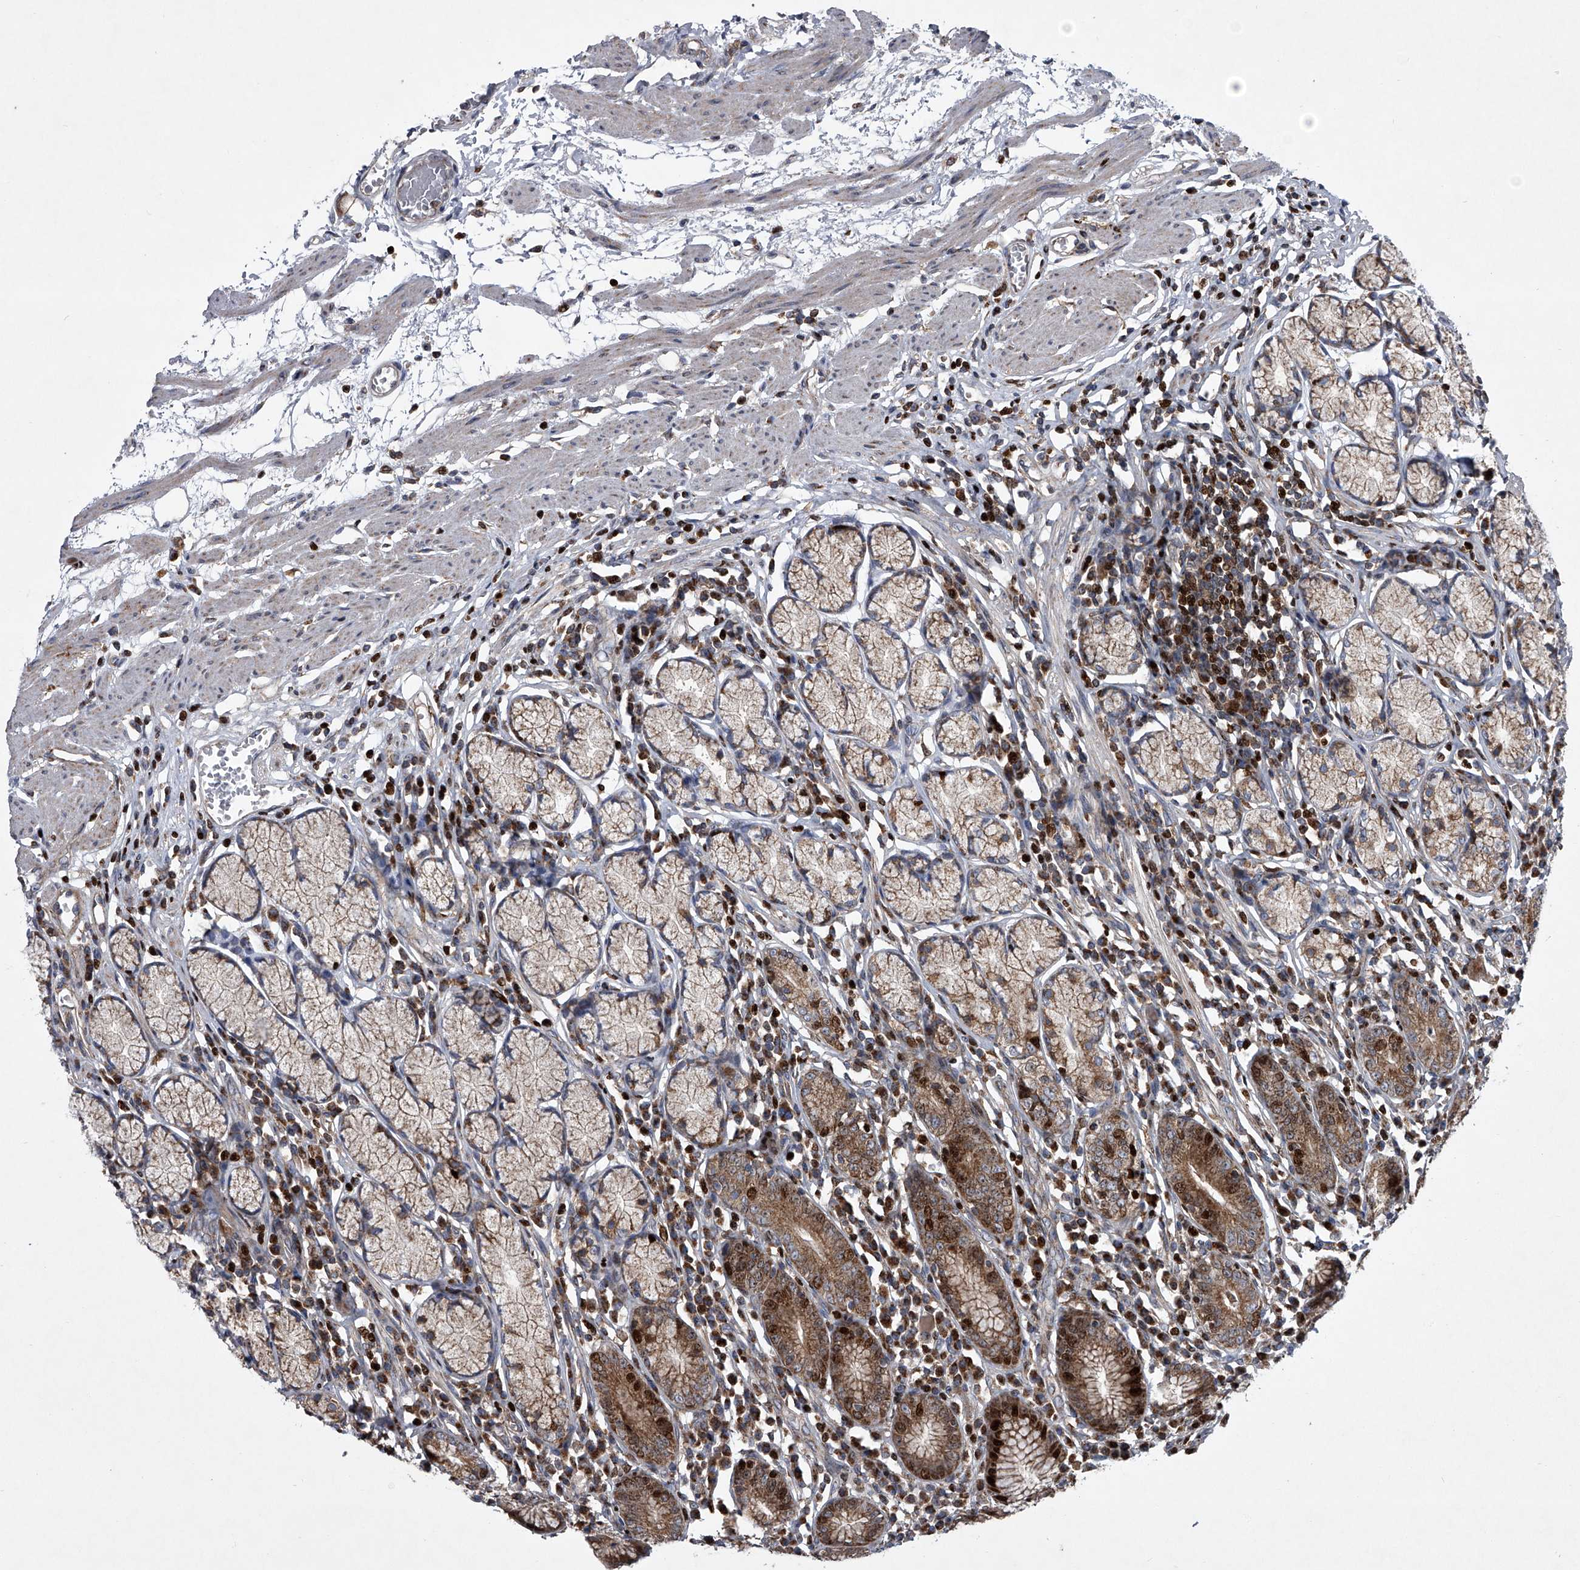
{"staining": {"intensity": "strong", "quantity": ">75%", "location": "cytoplasmic/membranous"}, "tissue": "stomach", "cell_type": "Glandular cells", "image_type": "normal", "snomed": [{"axis": "morphology", "description": "Normal tissue, NOS"}, {"axis": "topography", "description": "Stomach"}], "caption": "Stomach stained with immunohistochemistry reveals strong cytoplasmic/membranous expression in approximately >75% of glandular cells. The protein of interest is shown in brown color, while the nuclei are stained blue.", "gene": "STRADA", "patient": {"sex": "male", "age": 55}}